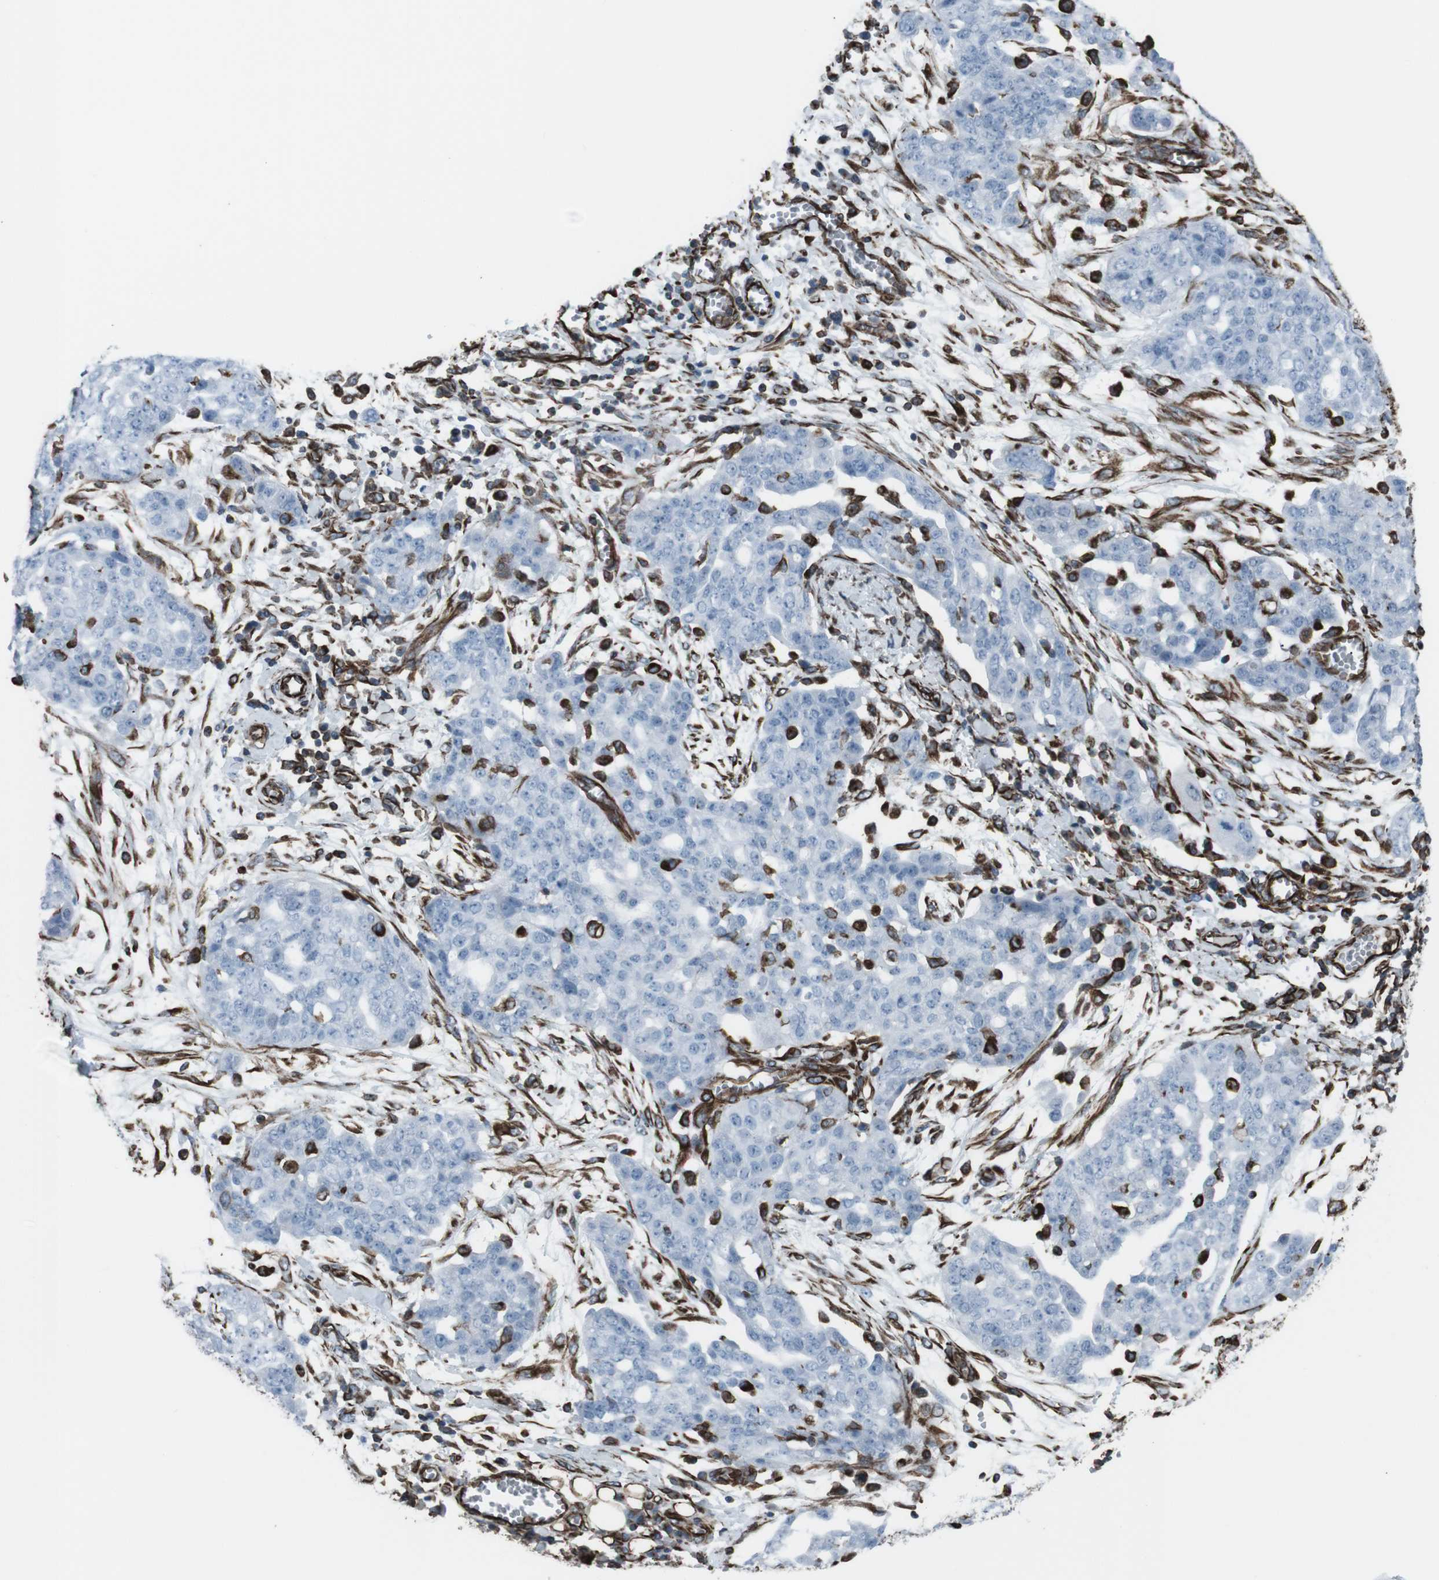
{"staining": {"intensity": "negative", "quantity": "none", "location": "none"}, "tissue": "ovarian cancer", "cell_type": "Tumor cells", "image_type": "cancer", "snomed": [{"axis": "morphology", "description": "Cystadenocarcinoma, serous, NOS"}, {"axis": "topography", "description": "Soft tissue"}, {"axis": "topography", "description": "Ovary"}], "caption": "This micrograph is of serous cystadenocarcinoma (ovarian) stained with immunohistochemistry (IHC) to label a protein in brown with the nuclei are counter-stained blue. There is no staining in tumor cells.", "gene": "ZDHHC6", "patient": {"sex": "female", "age": 57}}